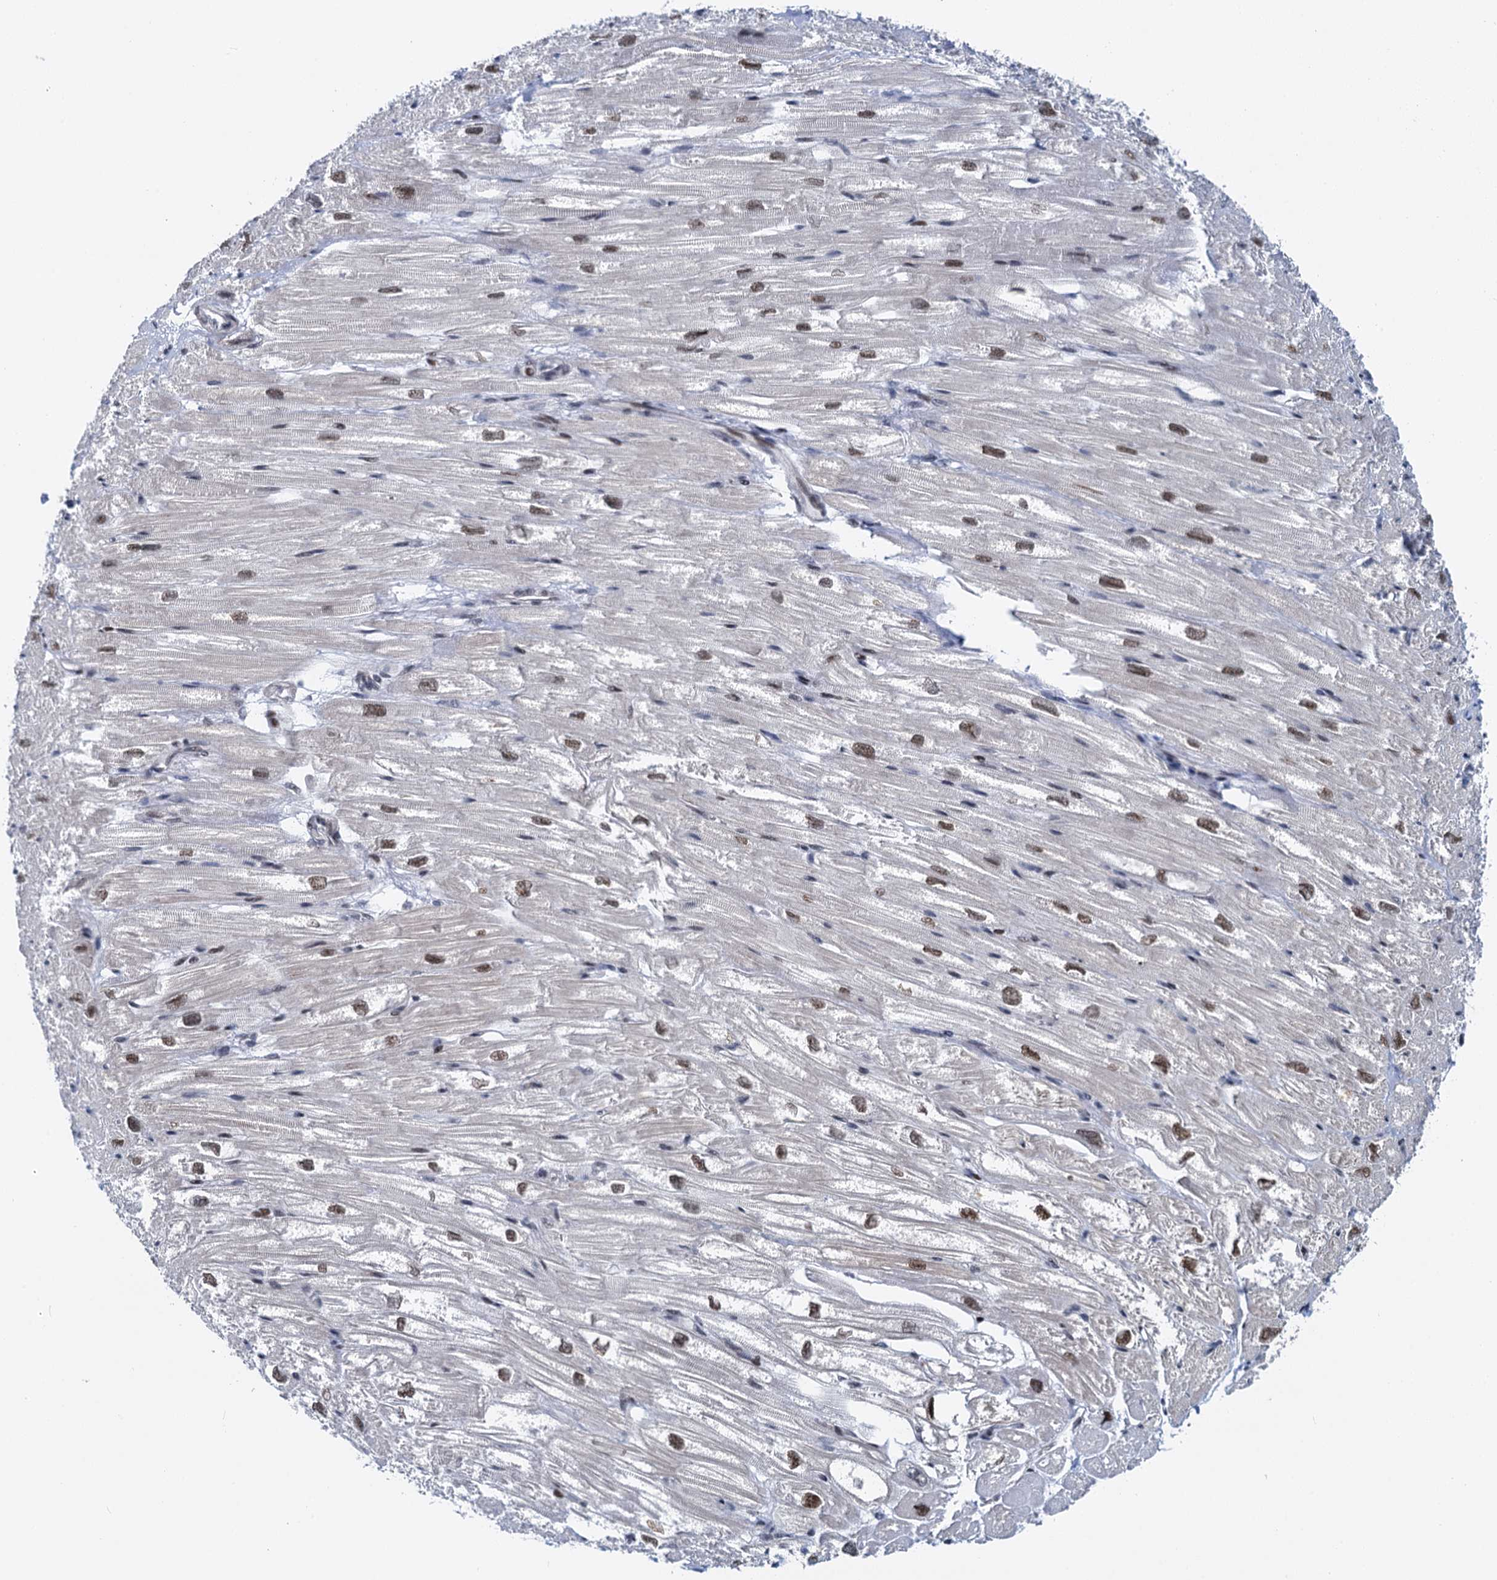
{"staining": {"intensity": "moderate", "quantity": "25%-75%", "location": "cytoplasmic/membranous,nuclear"}, "tissue": "heart muscle", "cell_type": "Cardiomyocytes", "image_type": "normal", "snomed": [{"axis": "morphology", "description": "Normal tissue, NOS"}, {"axis": "topography", "description": "Heart"}], "caption": "Protein analysis of benign heart muscle exhibits moderate cytoplasmic/membranous,nuclear positivity in about 25%-75% of cardiomyocytes.", "gene": "RUFY2", "patient": {"sex": "male", "age": 50}}